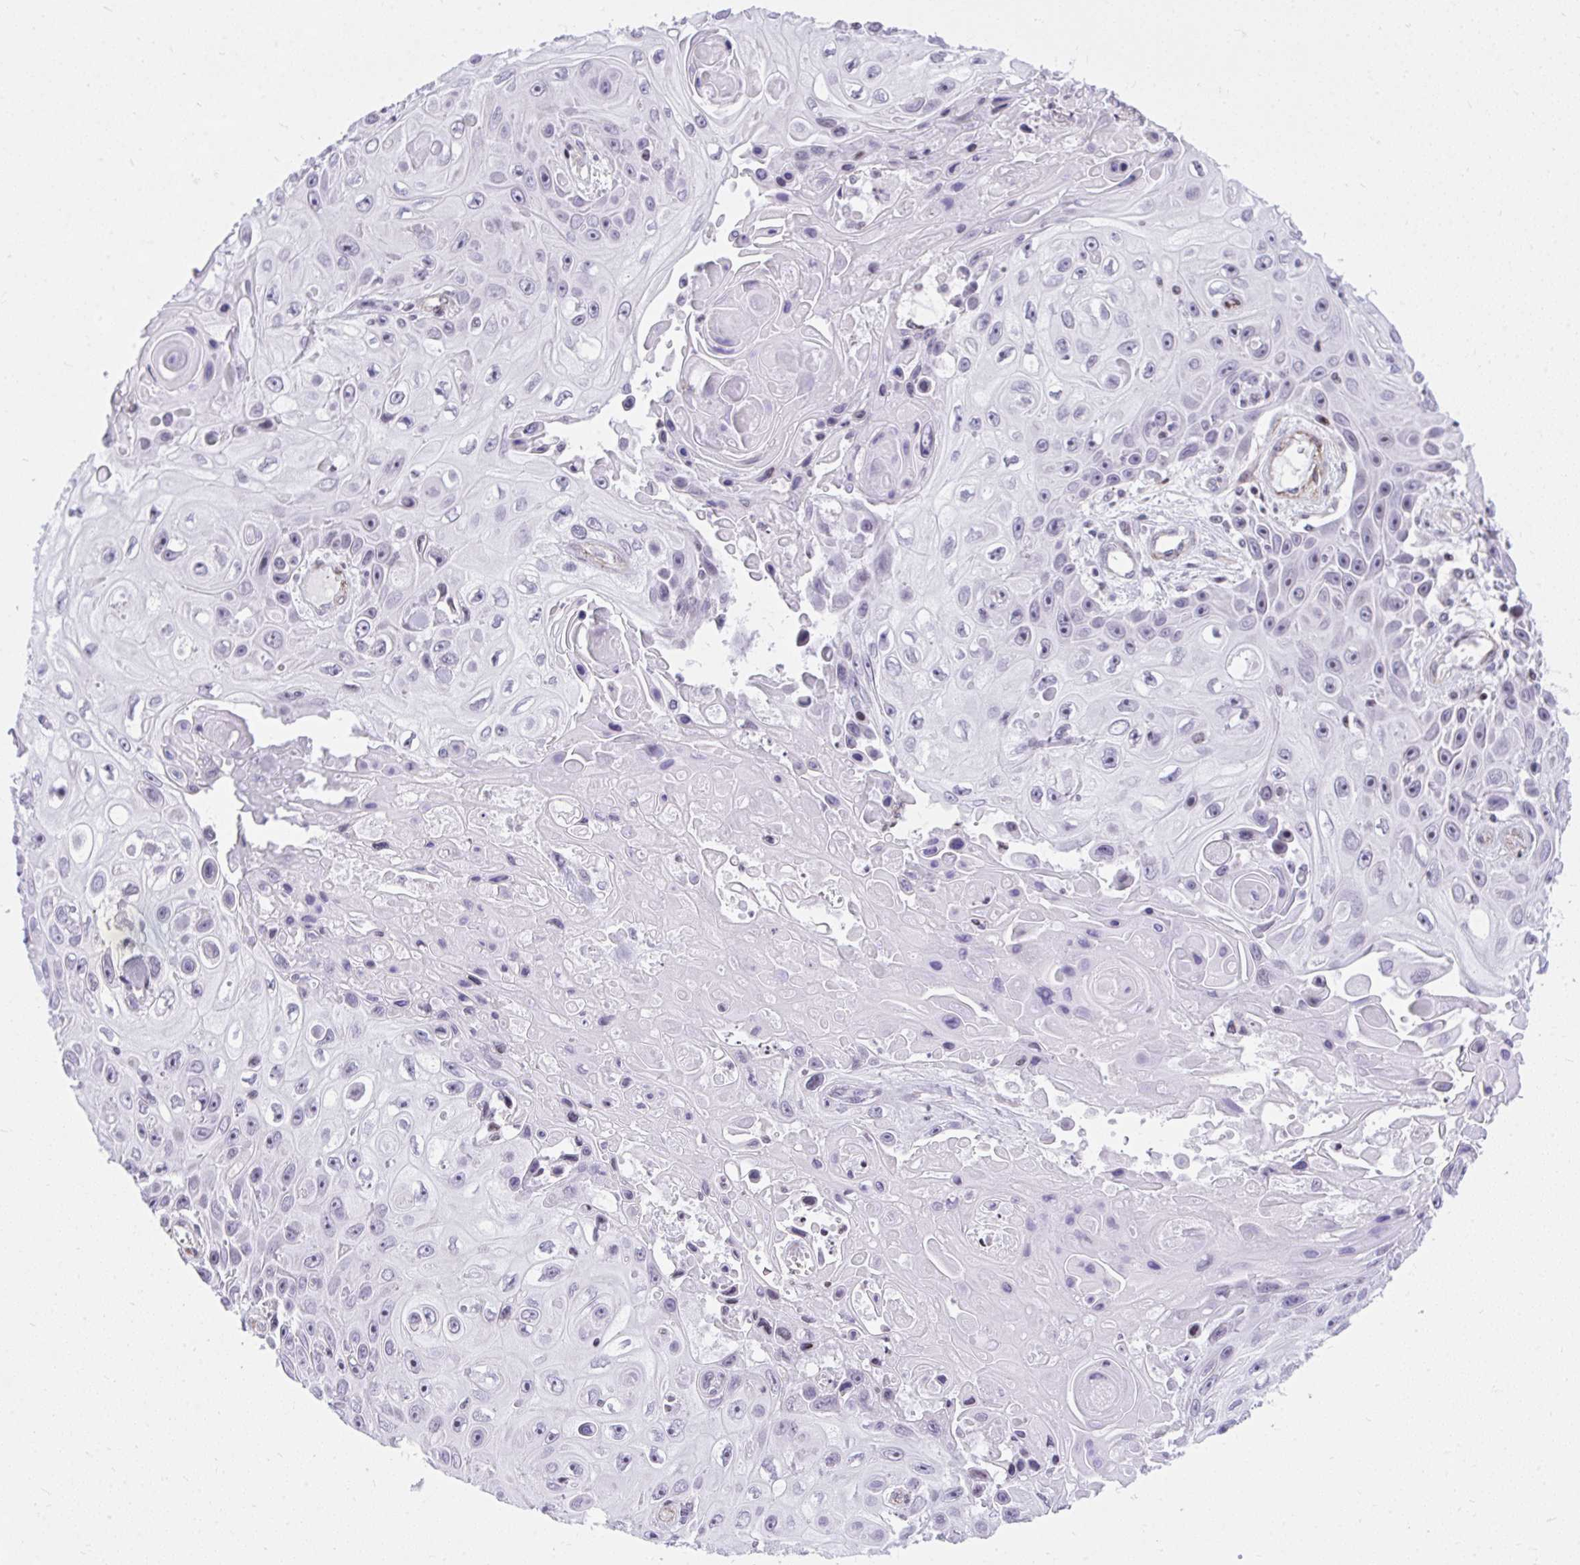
{"staining": {"intensity": "negative", "quantity": "none", "location": "none"}, "tissue": "skin cancer", "cell_type": "Tumor cells", "image_type": "cancer", "snomed": [{"axis": "morphology", "description": "Squamous cell carcinoma, NOS"}, {"axis": "topography", "description": "Skin"}], "caption": "Immunohistochemistry histopathology image of neoplastic tissue: human skin cancer (squamous cell carcinoma) stained with DAB (3,3'-diaminobenzidine) shows no significant protein expression in tumor cells.", "gene": "KCNN4", "patient": {"sex": "male", "age": 82}}